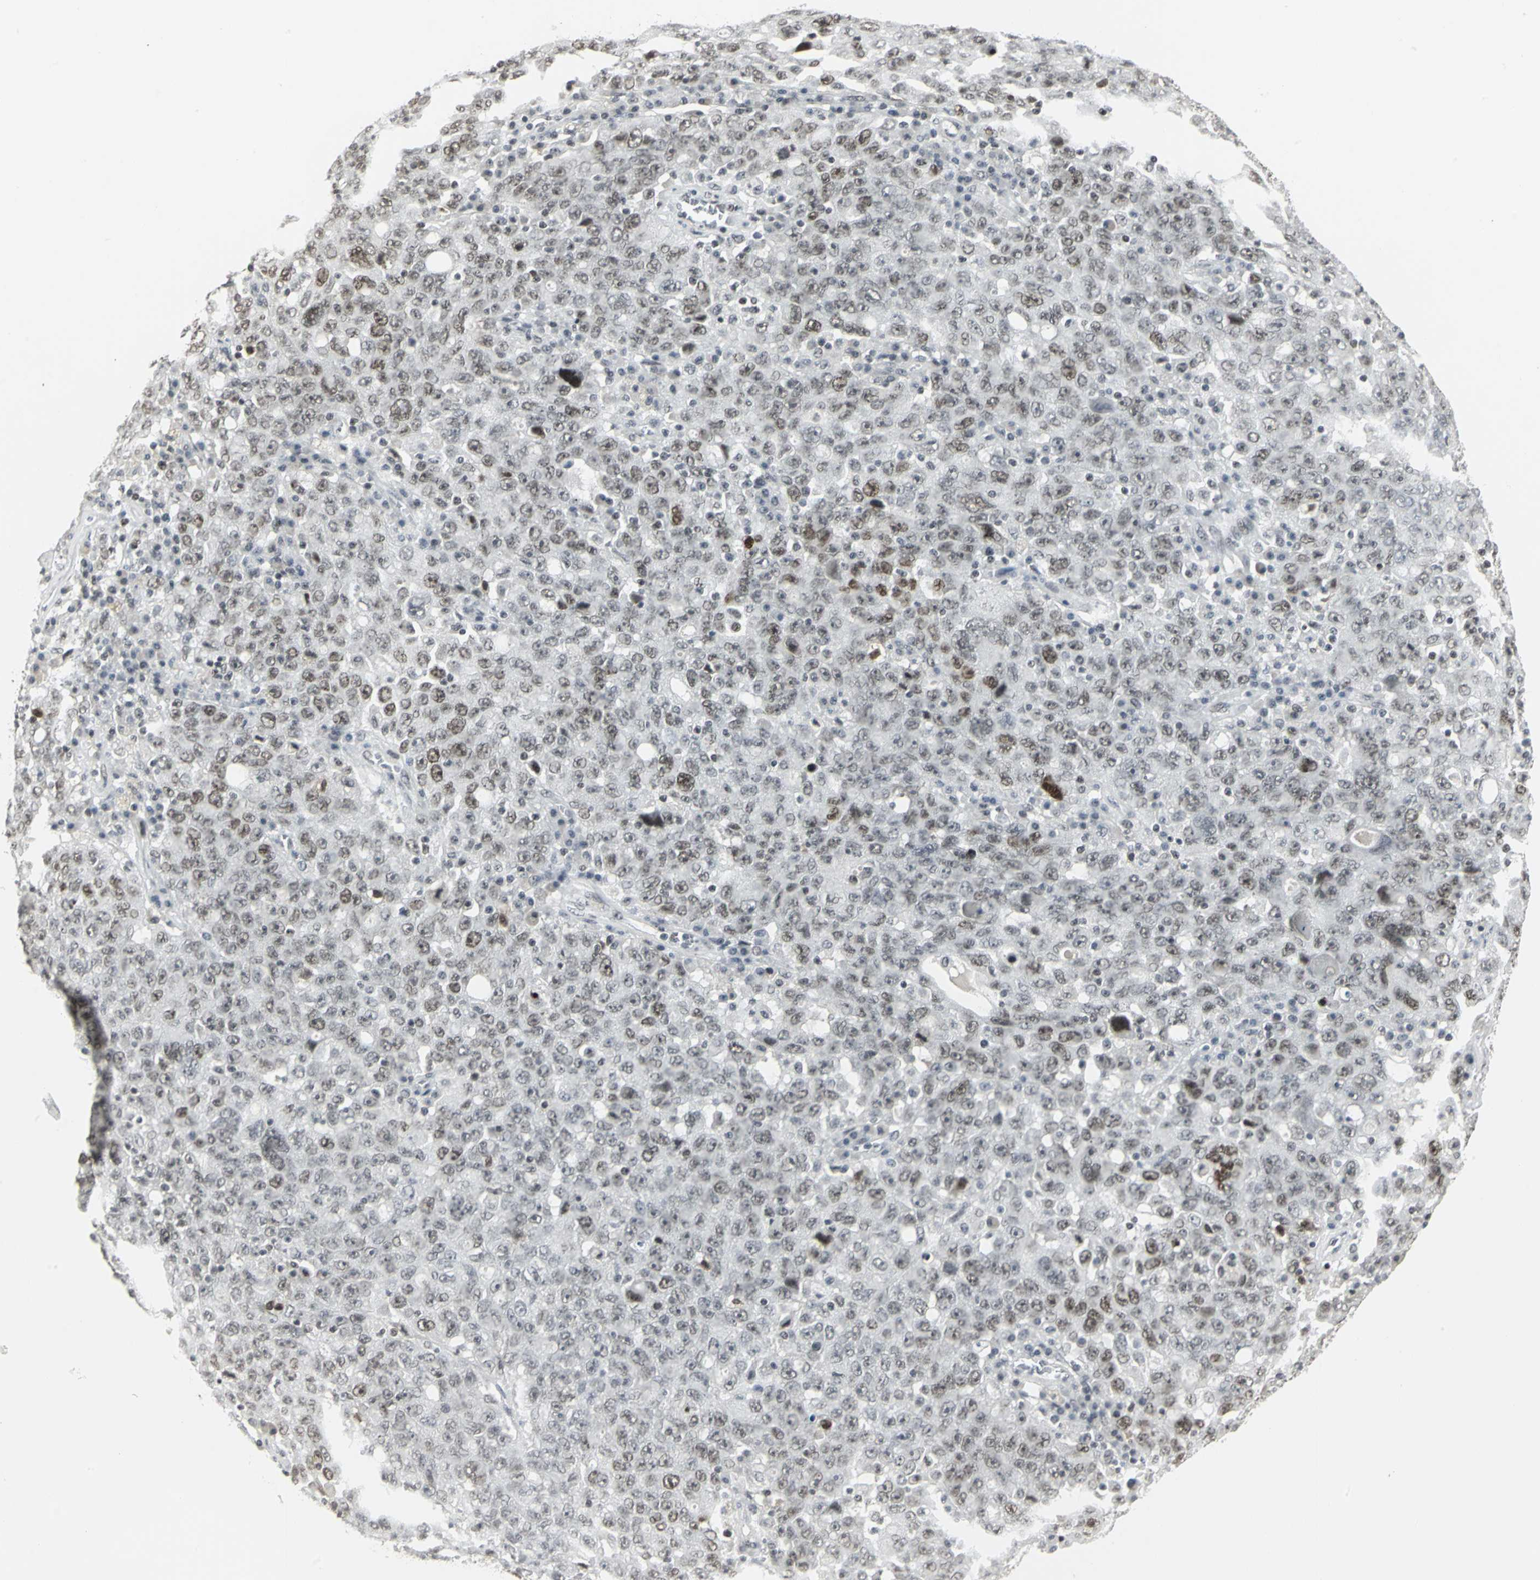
{"staining": {"intensity": "strong", "quantity": ">75%", "location": "nuclear"}, "tissue": "ovarian cancer", "cell_type": "Tumor cells", "image_type": "cancer", "snomed": [{"axis": "morphology", "description": "Carcinoma, endometroid"}, {"axis": "topography", "description": "Ovary"}], "caption": "Immunohistochemistry histopathology image of human endometroid carcinoma (ovarian) stained for a protein (brown), which exhibits high levels of strong nuclear positivity in about >75% of tumor cells.", "gene": "CBX3", "patient": {"sex": "female", "age": 62}}